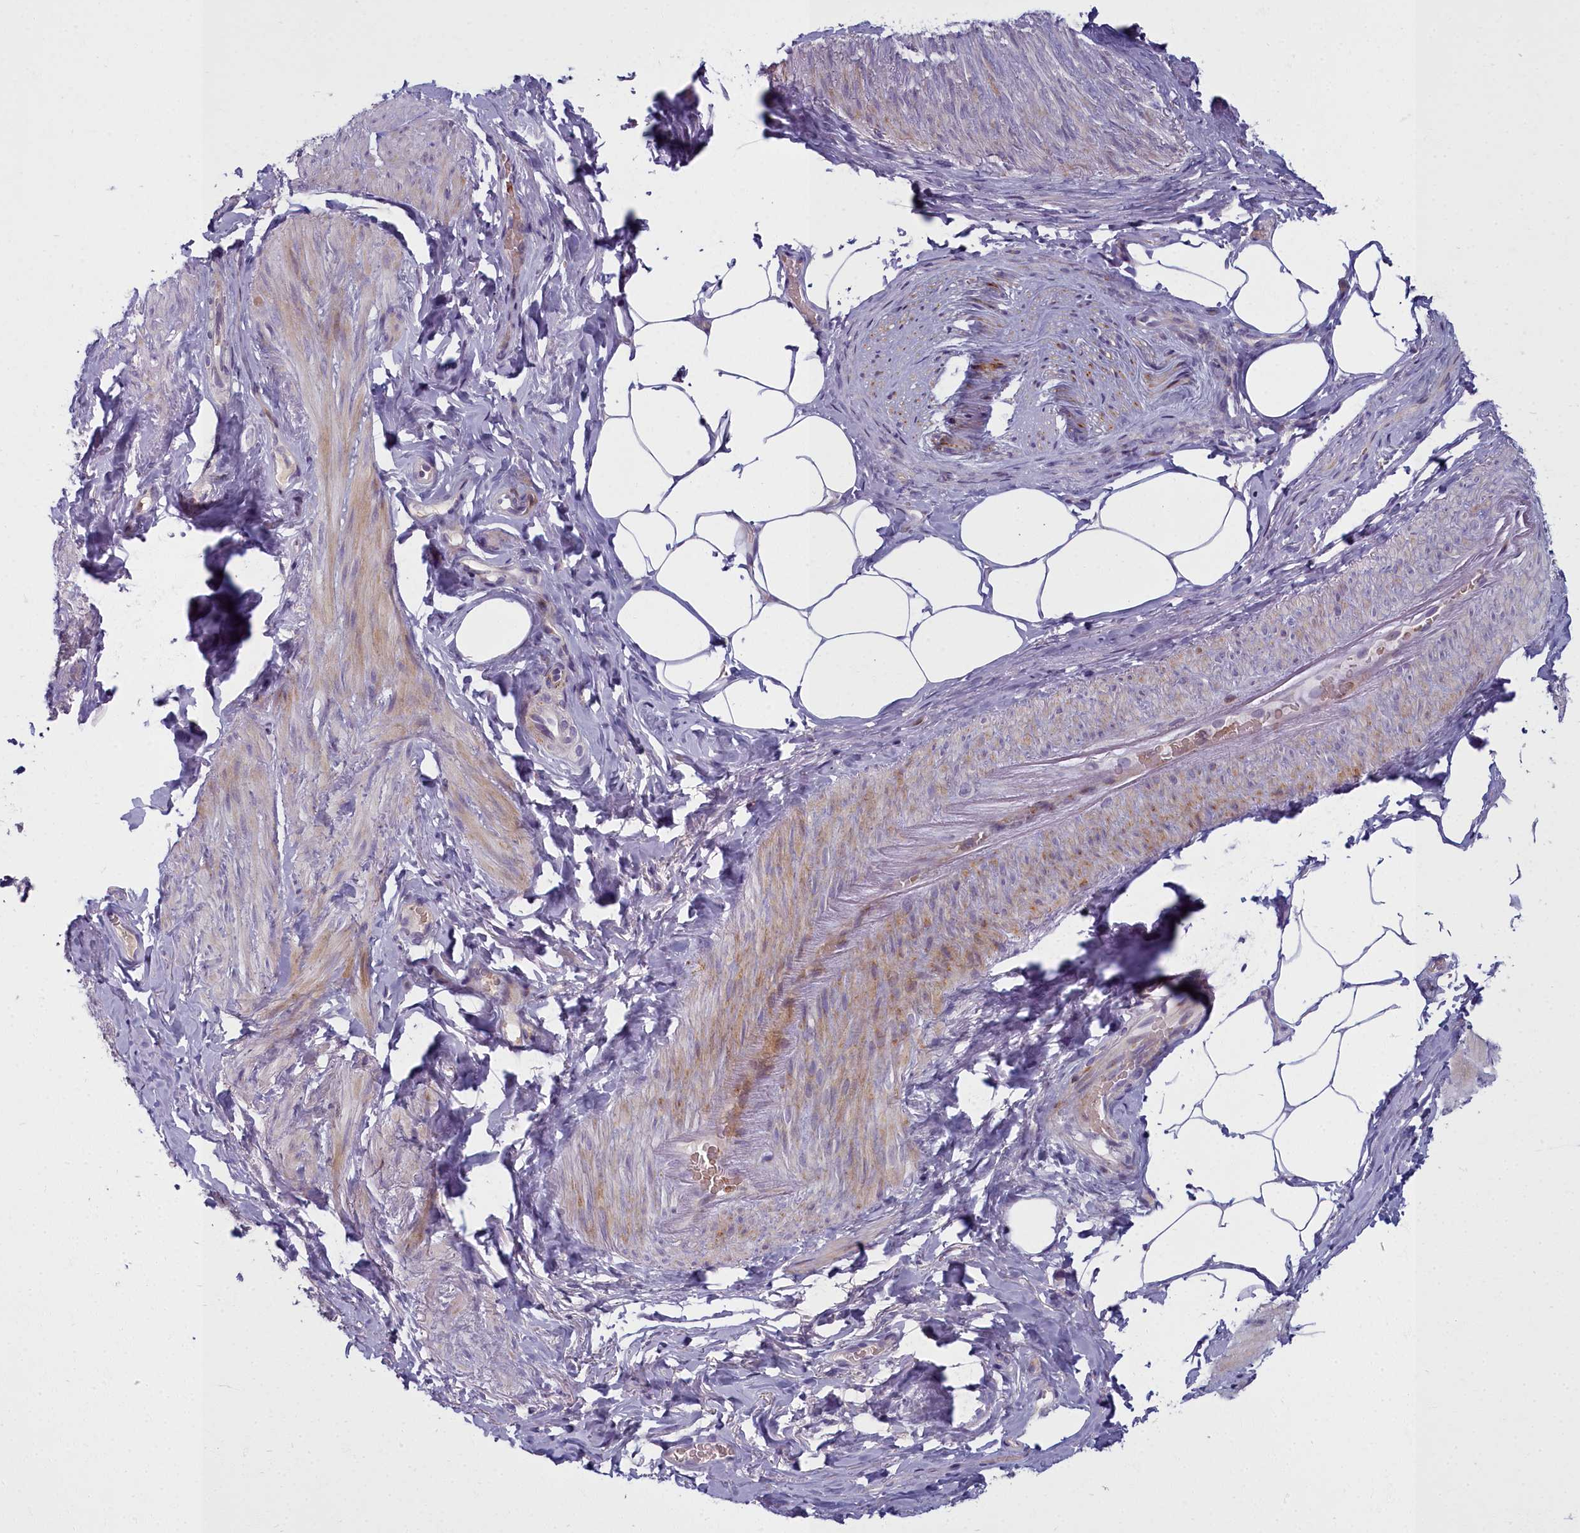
{"staining": {"intensity": "weak", "quantity": "25%-75%", "location": "cytoplasmic/membranous"}, "tissue": "smooth muscle", "cell_type": "Smooth muscle cells", "image_type": "normal", "snomed": [{"axis": "morphology", "description": "Normal tissue, NOS"}, {"axis": "topography", "description": "Smooth muscle"}, {"axis": "topography", "description": "Peripheral nerve tissue"}], "caption": "Human smooth muscle stained for a protein (brown) shows weak cytoplasmic/membranous positive staining in about 25%-75% of smooth muscle cells.", "gene": "ARL15", "patient": {"sex": "male", "age": 69}}